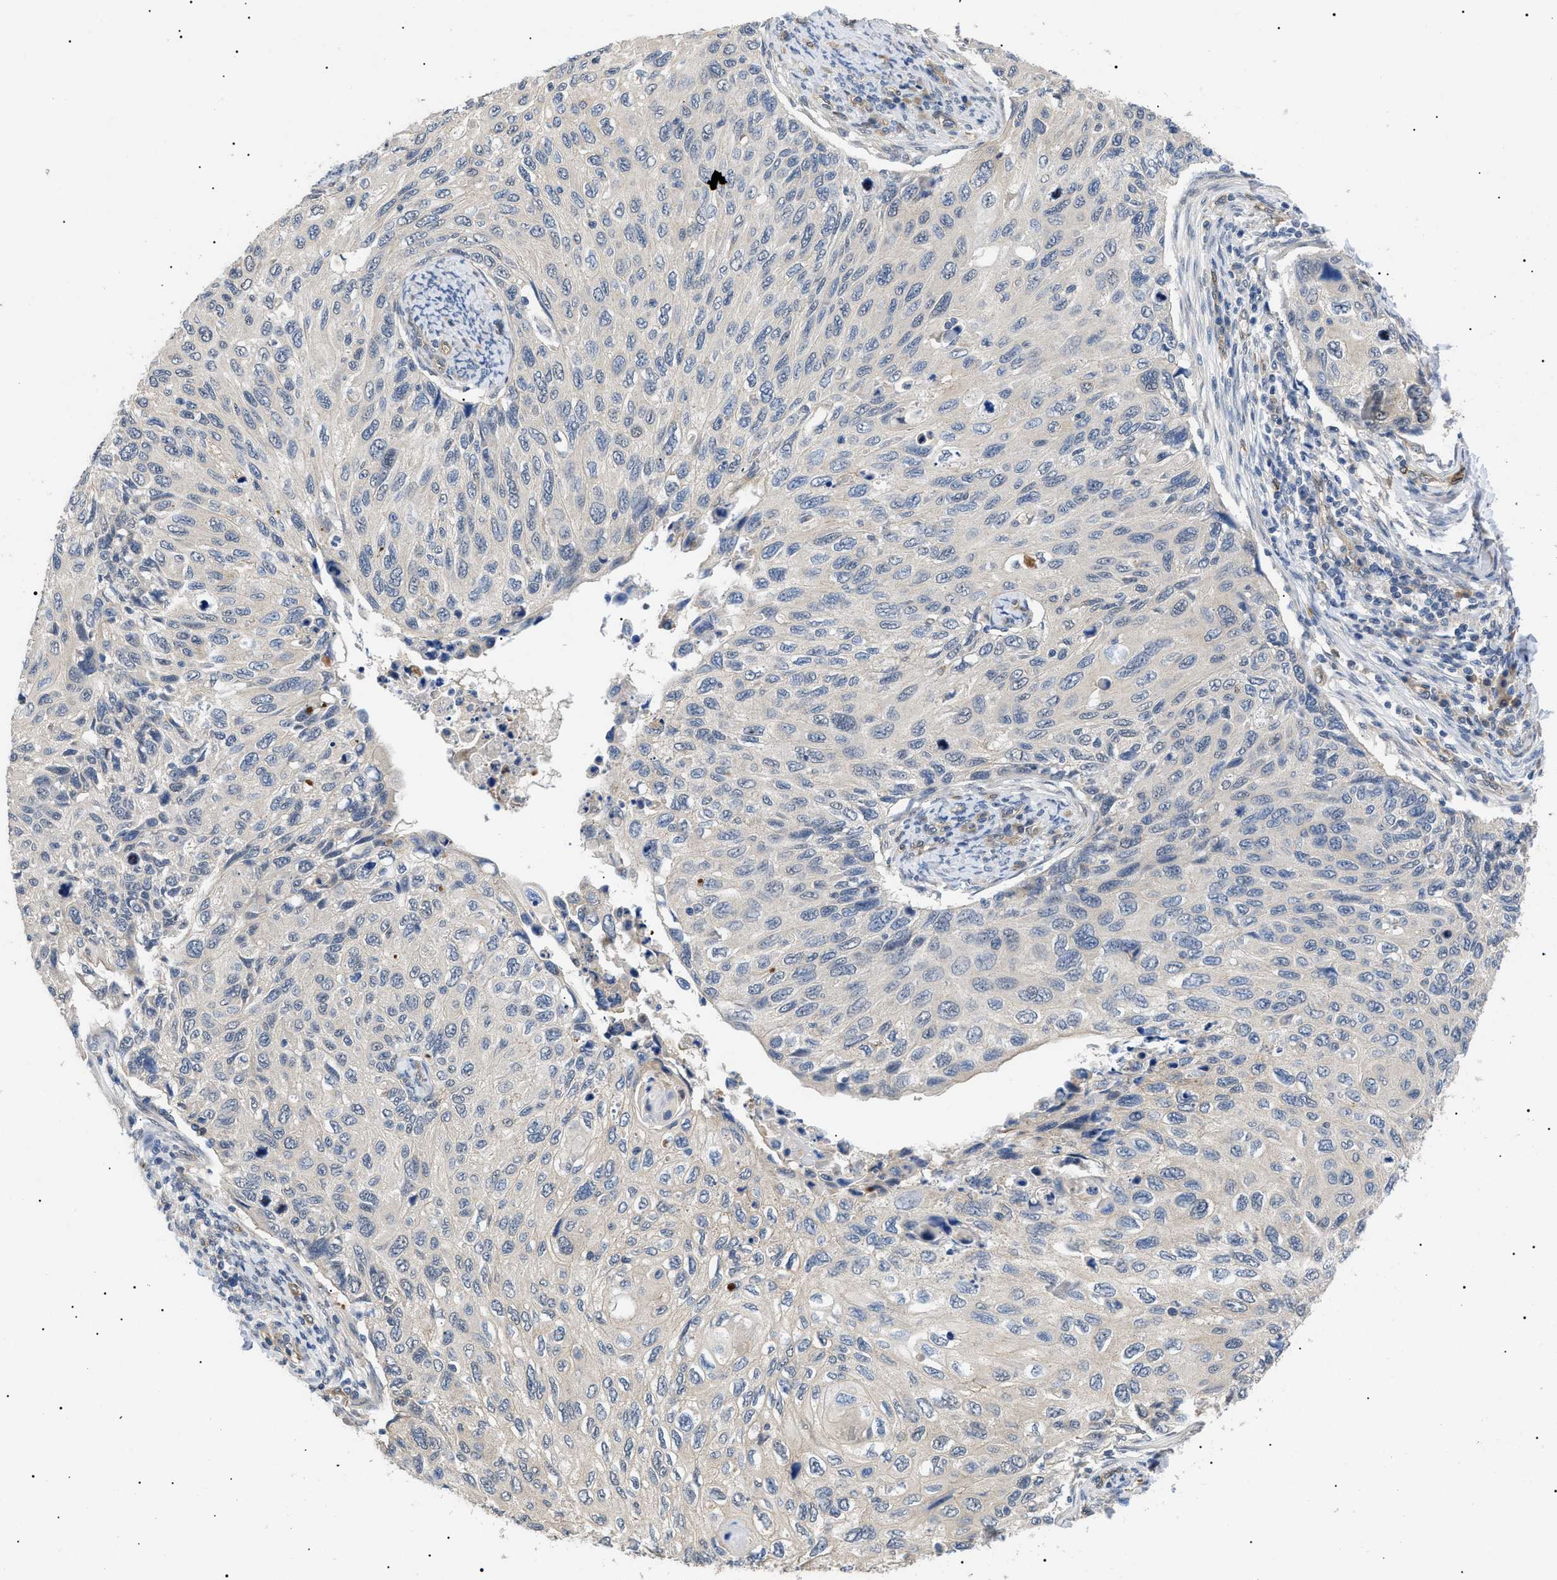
{"staining": {"intensity": "negative", "quantity": "none", "location": "none"}, "tissue": "cervical cancer", "cell_type": "Tumor cells", "image_type": "cancer", "snomed": [{"axis": "morphology", "description": "Squamous cell carcinoma, NOS"}, {"axis": "topography", "description": "Cervix"}], "caption": "High power microscopy photomicrograph of an immunohistochemistry image of cervical cancer, revealing no significant positivity in tumor cells.", "gene": "CRCP", "patient": {"sex": "female", "age": 70}}